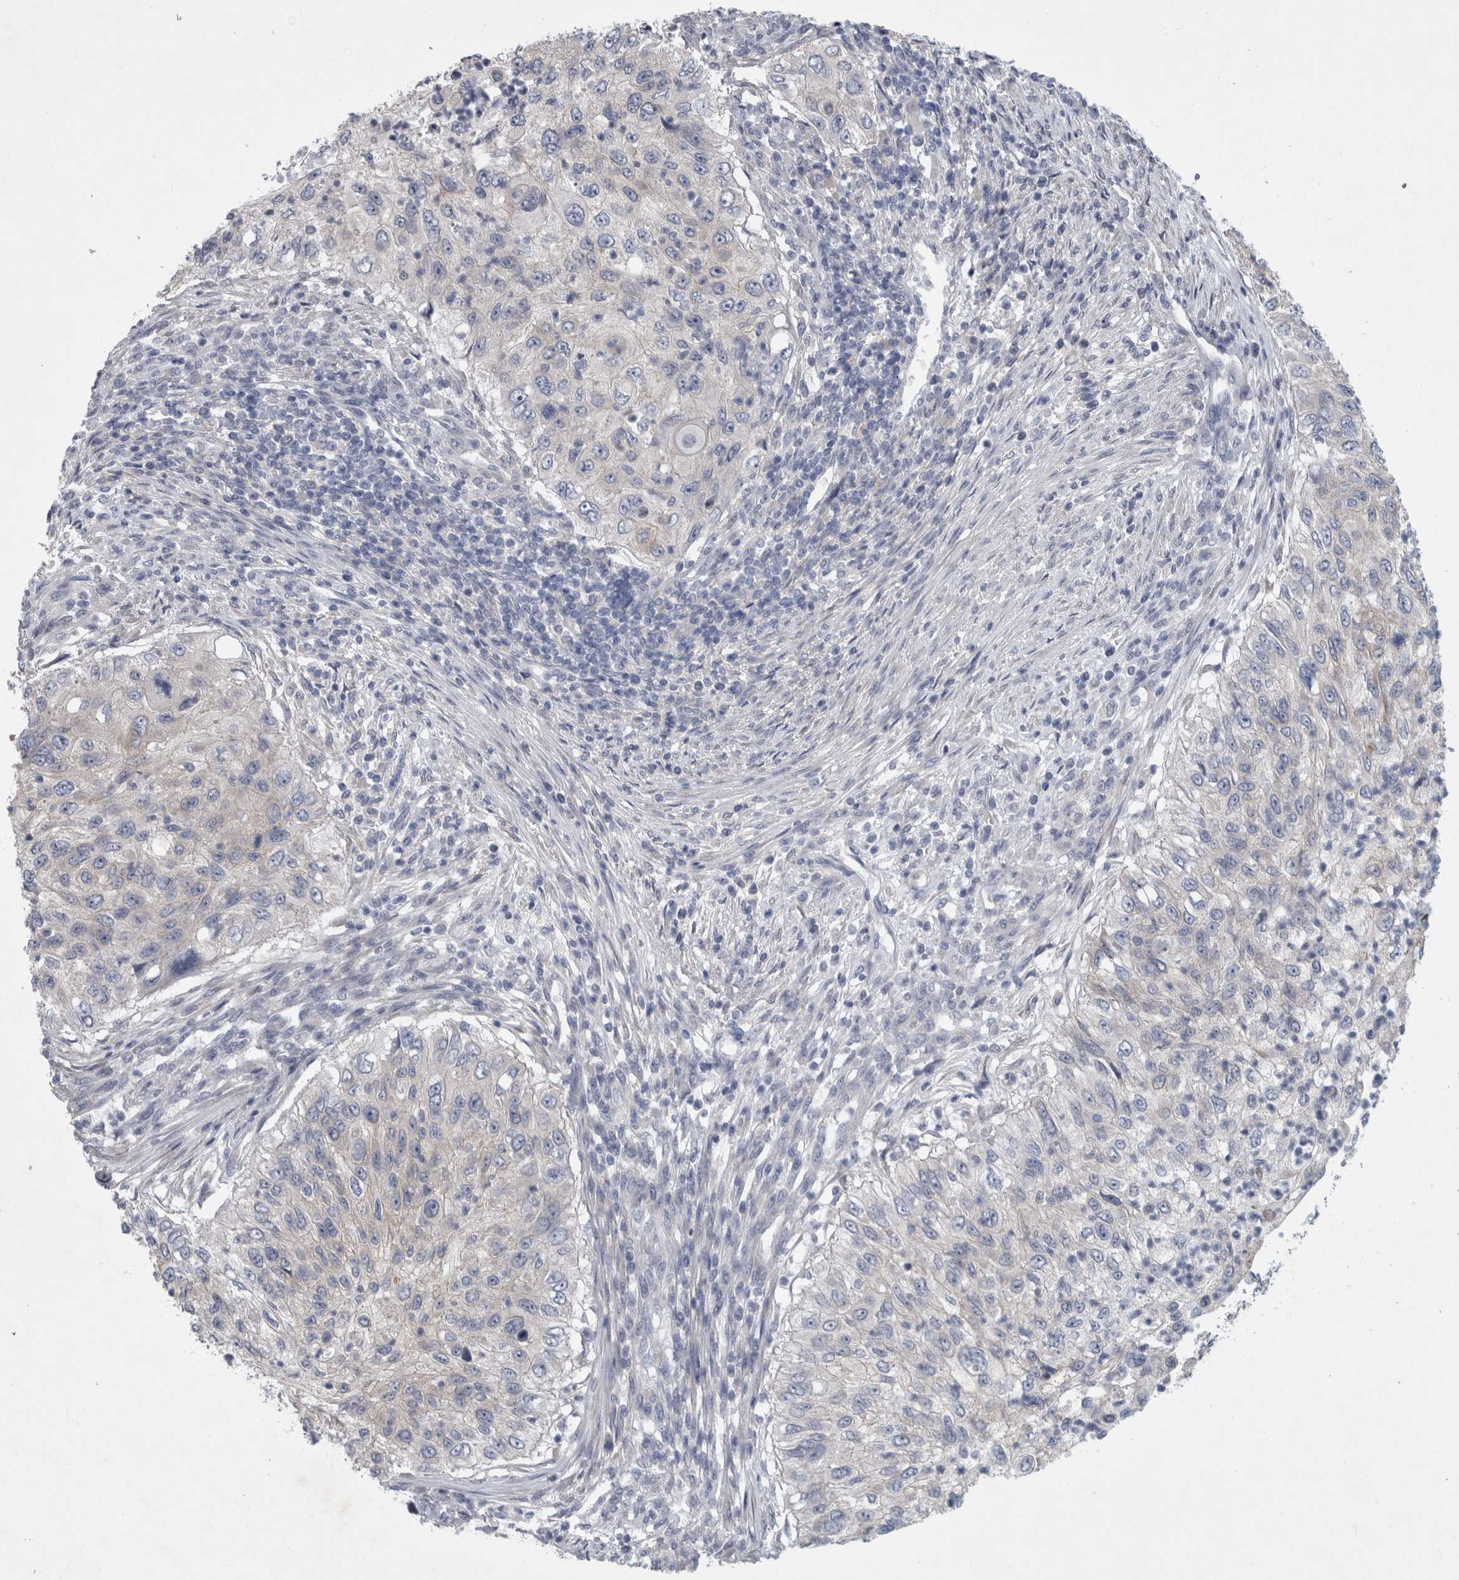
{"staining": {"intensity": "negative", "quantity": "none", "location": "none"}, "tissue": "urothelial cancer", "cell_type": "Tumor cells", "image_type": "cancer", "snomed": [{"axis": "morphology", "description": "Urothelial carcinoma, High grade"}, {"axis": "topography", "description": "Urinary bladder"}], "caption": "Urothelial carcinoma (high-grade) was stained to show a protein in brown. There is no significant positivity in tumor cells.", "gene": "FAM83H", "patient": {"sex": "female", "age": 60}}